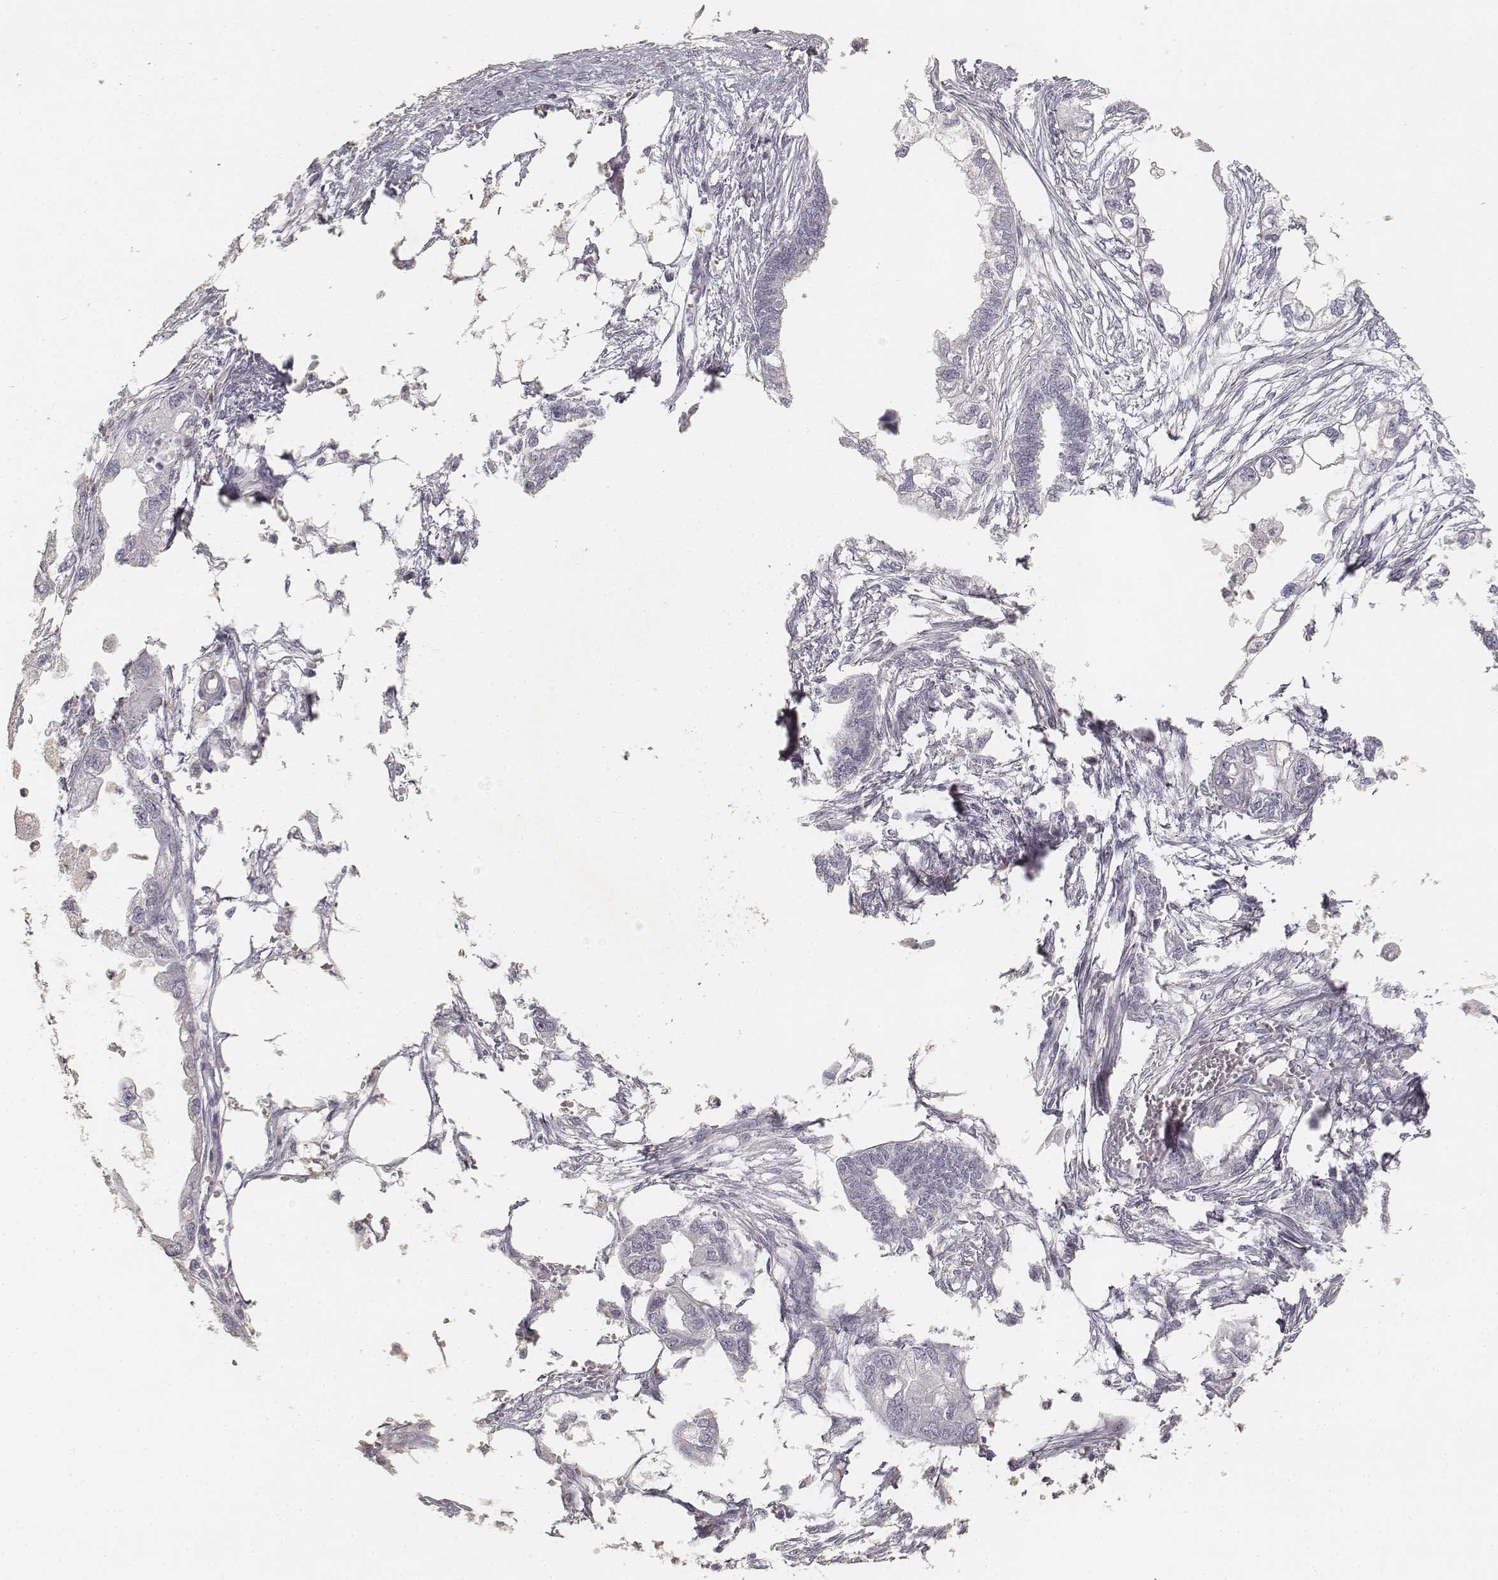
{"staining": {"intensity": "negative", "quantity": "none", "location": "none"}, "tissue": "endometrial cancer", "cell_type": "Tumor cells", "image_type": "cancer", "snomed": [{"axis": "morphology", "description": "Adenocarcinoma, NOS"}, {"axis": "morphology", "description": "Adenocarcinoma, metastatic, NOS"}, {"axis": "topography", "description": "Adipose tissue"}, {"axis": "topography", "description": "Endometrium"}], "caption": "Endometrial cancer (adenocarcinoma) stained for a protein using immunohistochemistry demonstrates no positivity tumor cells.", "gene": "KRT84", "patient": {"sex": "female", "age": 67}}